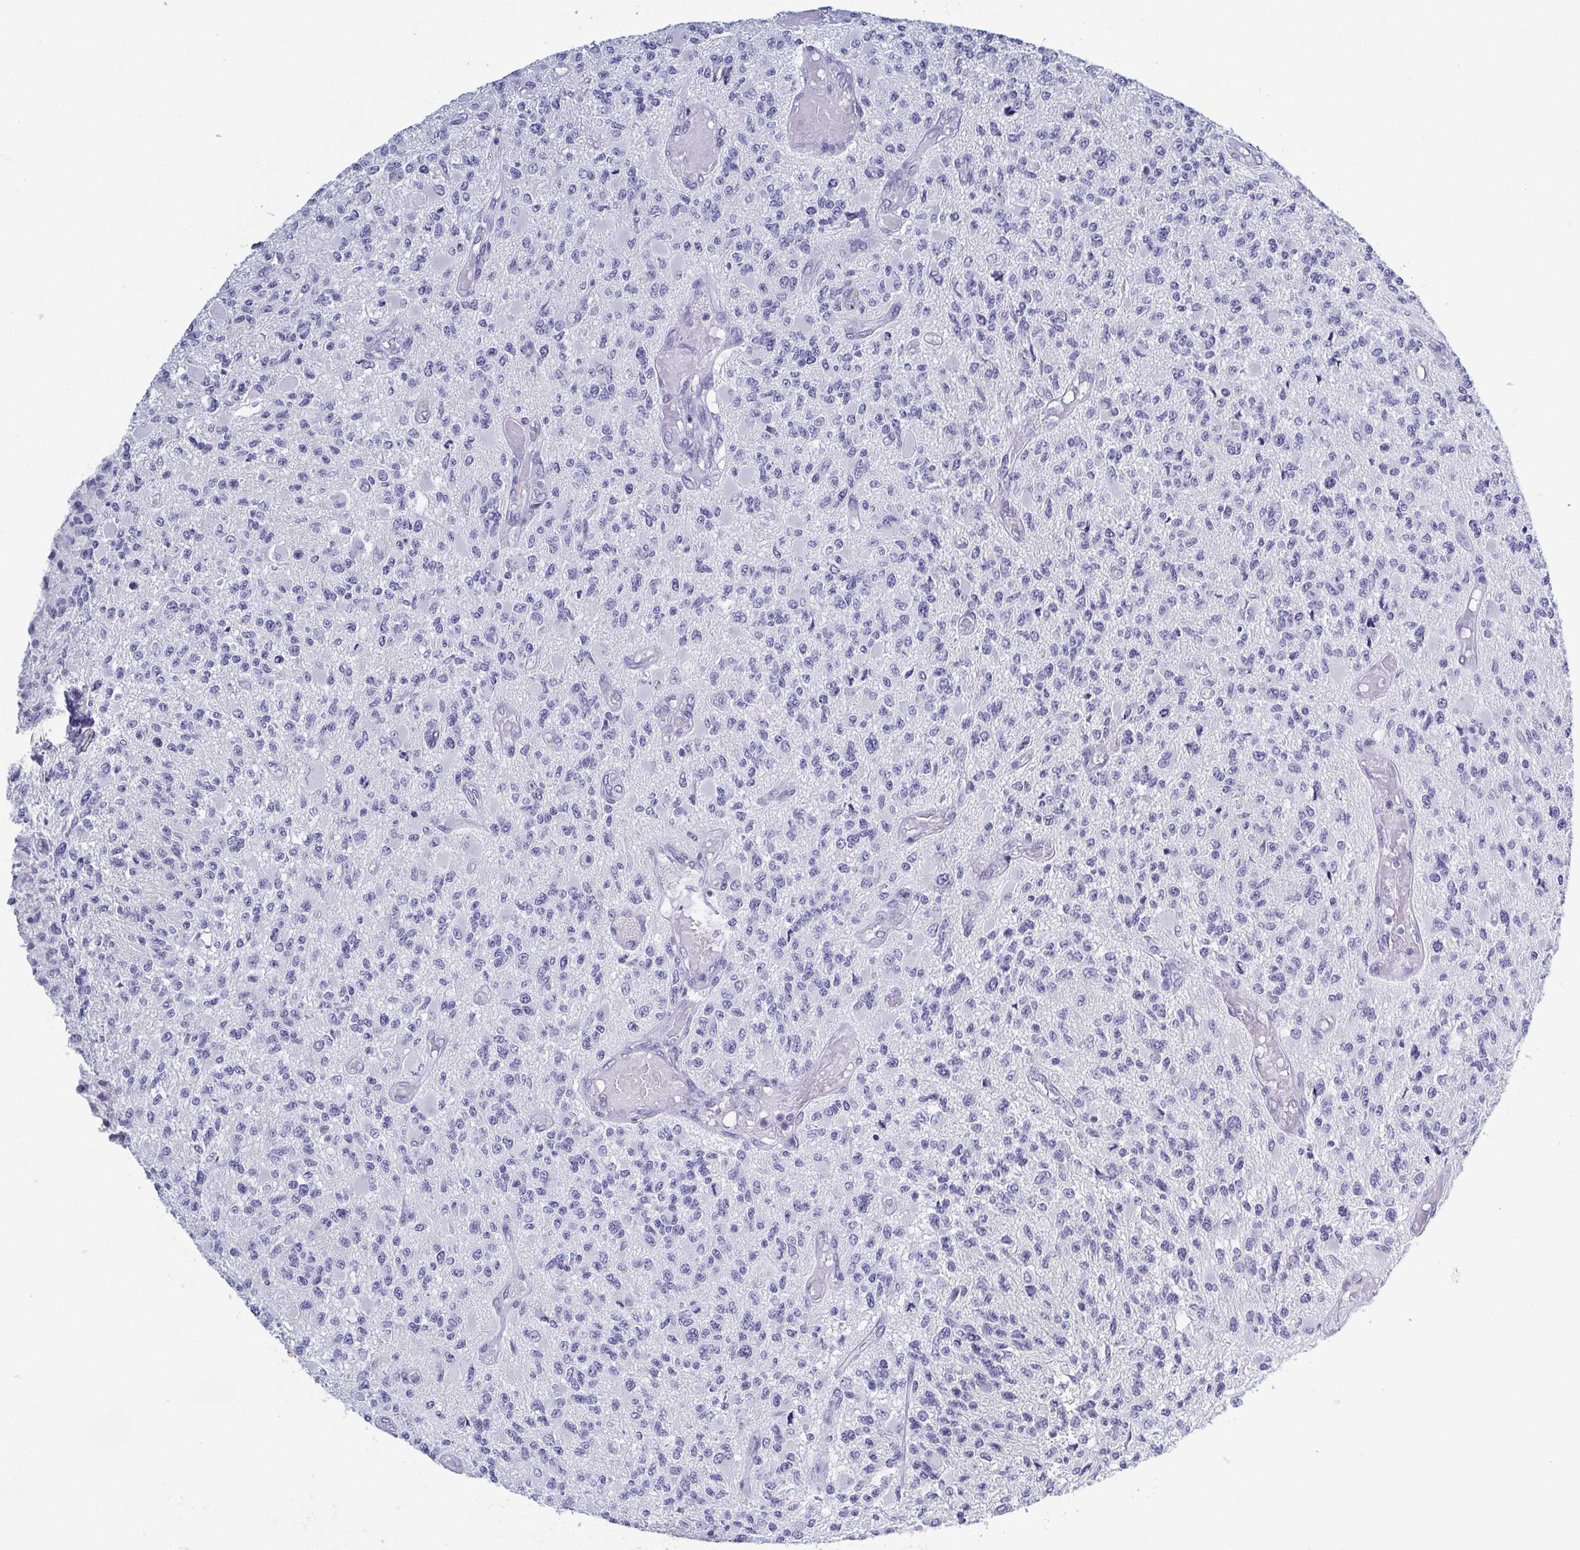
{"staining": {"intensity": "negative", "quantity": "none", "location": "none"}, "tissue": "glioma", "cell_type": "Tumor cells", "image_type": "cancer", "snomed": [{"axis": "morphology", "description": "Glioma, malignant, High grade"}, {"axis": "topography", "description": "Brain"}], "caption": "Micrograph shows no significant protein staining in tumor cells of malignant high-grade glioma. (Brightfield microscopy of DAB (3,3'-diaminobenzidine) immunohistochemistry at high magnification).", "gene": "BZW1", "patient": {"sex": "female", "age": 63}}